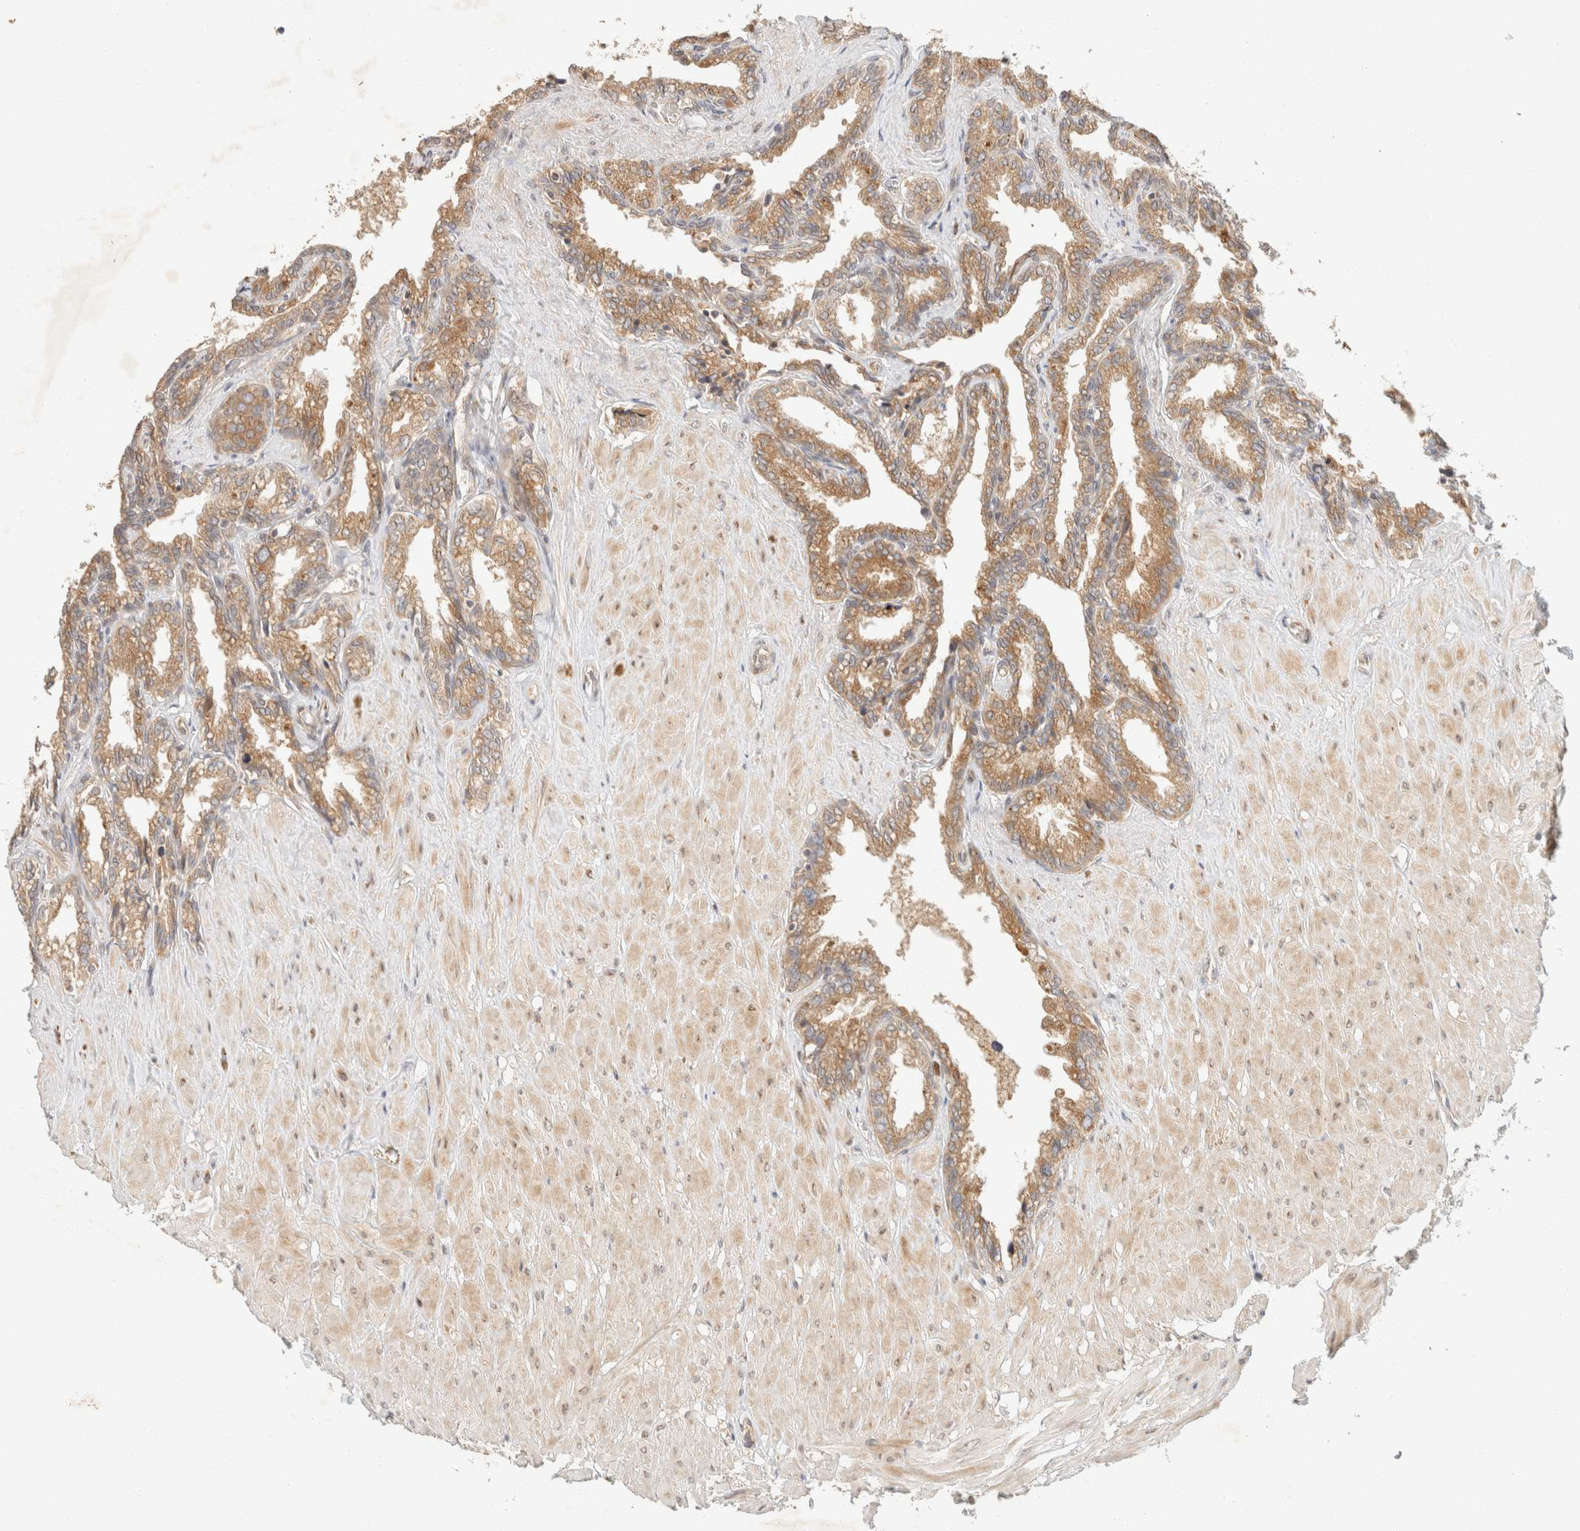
{"staining": {"intensity": "moderate", "quantity": ">75%", "location": "cytoplasmic/membranous"}, "tissue": "seminal vesicle", "cell_type": "Glandular cells", "image_type": "normal", "snomed": [{"axis": "morphology", "description": "Normal tissue, NOS"}, {"axis": "topography", "description": "Seminal veicle"}], "caption": "Glandular cells reveal medium levels of moderate cytoplasmic/membranous positivity in approximately >75% of cells in normal human seminal vesicle. (DAB IHC with brightfield microscopy, high magnification).", "gene": "TACC1", "patient": {"sex": "male", "age": 46}}